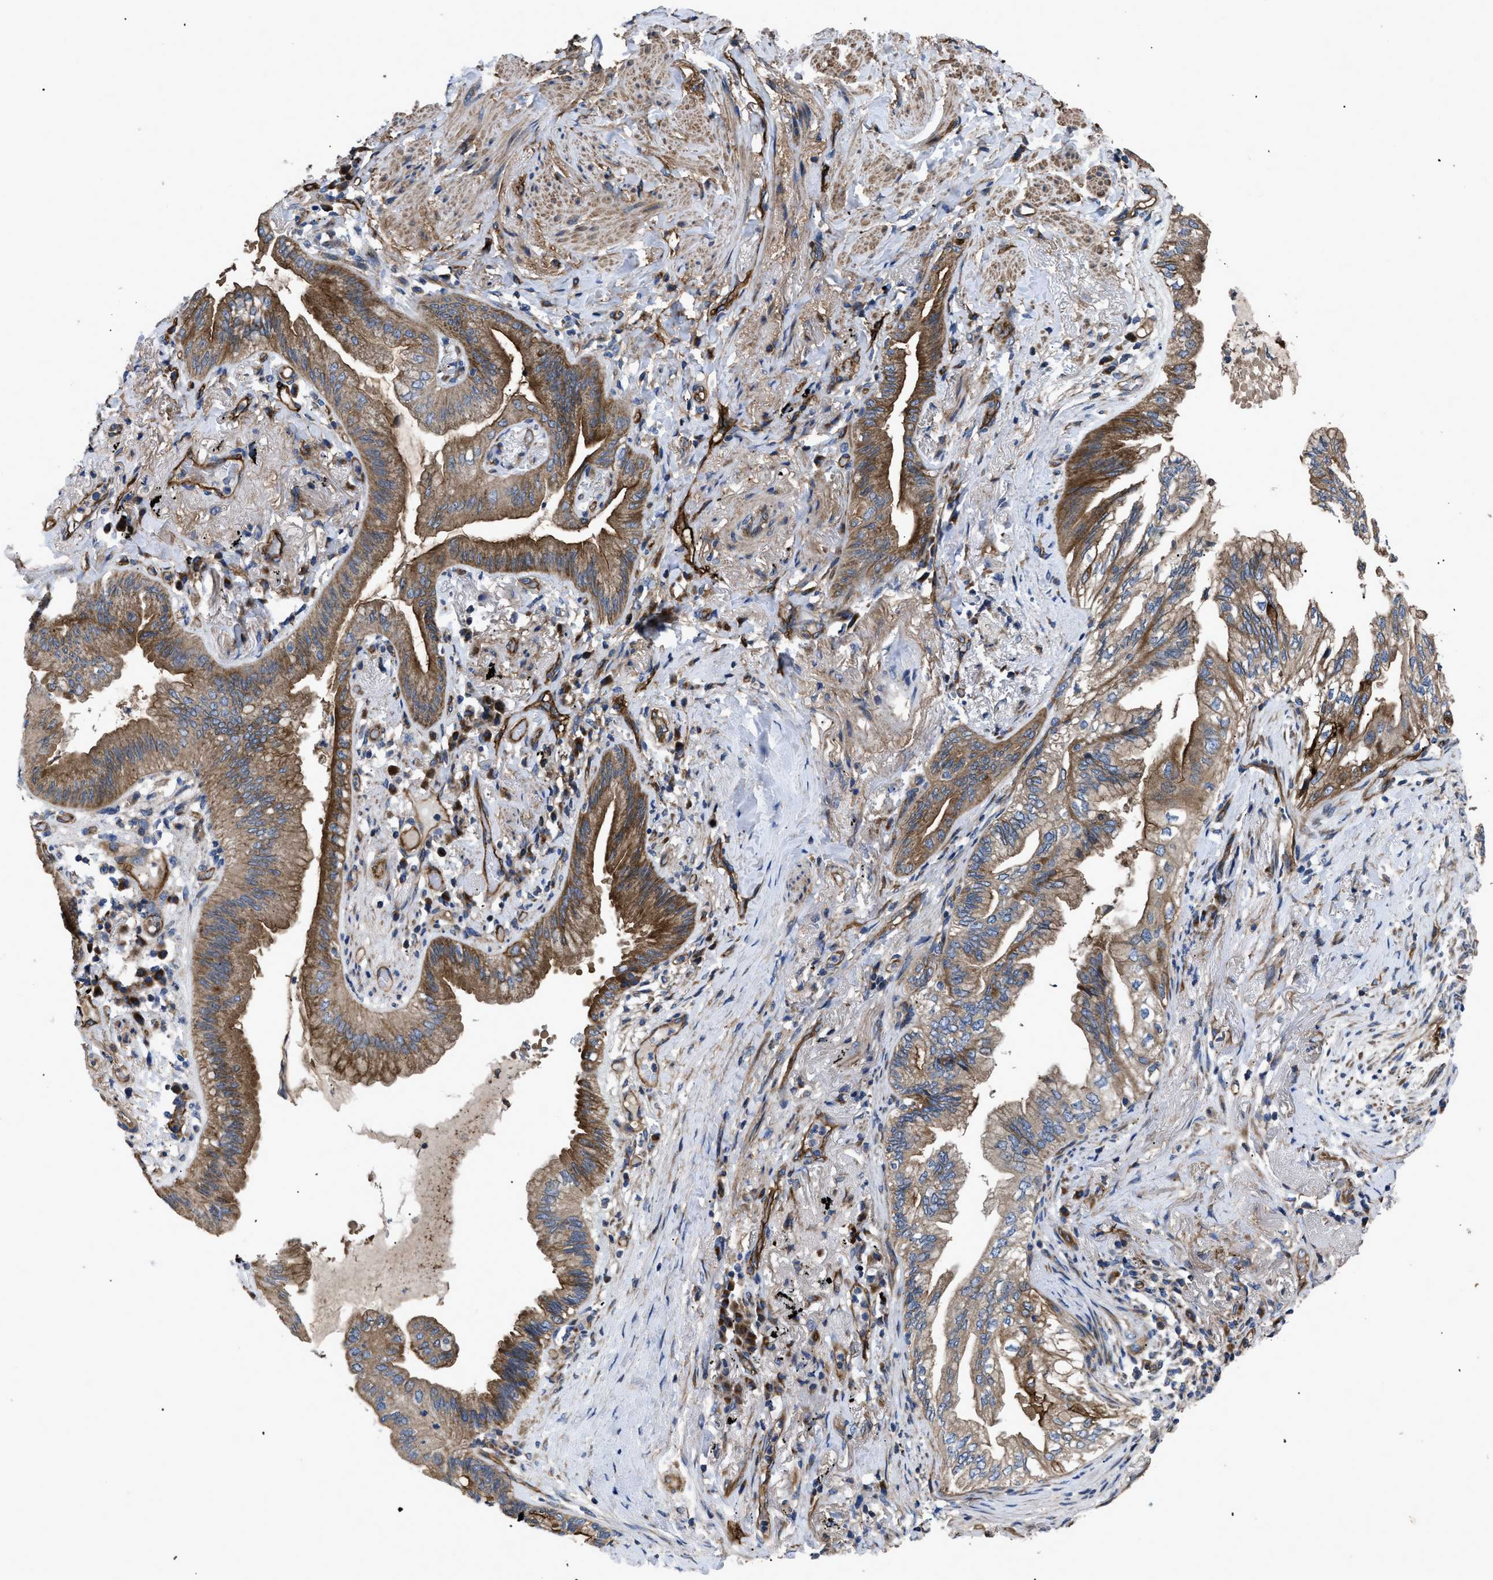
{"staining": {"intensity": "moderate", "quantity": ">75%", "location": "cytoplasmic/membranous"}, "tissue": "lung cancer", "cell_type": "Tumor cells", "image_type": "cancer", "snomed": [{"axis": "morphology", "description": "Normal tissue, NOS"}, {"axis": "morphology", "description": "Adenocarcinoma, NOS"}, {"axis": "topography", "description": "Bronchus"}, {"axis": "topography", "description": "Lung"}], "caption": "The histopathology image reveals immunohistochemical staining of lung cancer. There is moderate cytoplasmic/membranous positivity is present in approximately >75% of tumor cells. (DAB = brown stain, brightfield microscopy at high magnification).", "gene": "NT5E", "patient": {"sex": "female", "age": 70}}